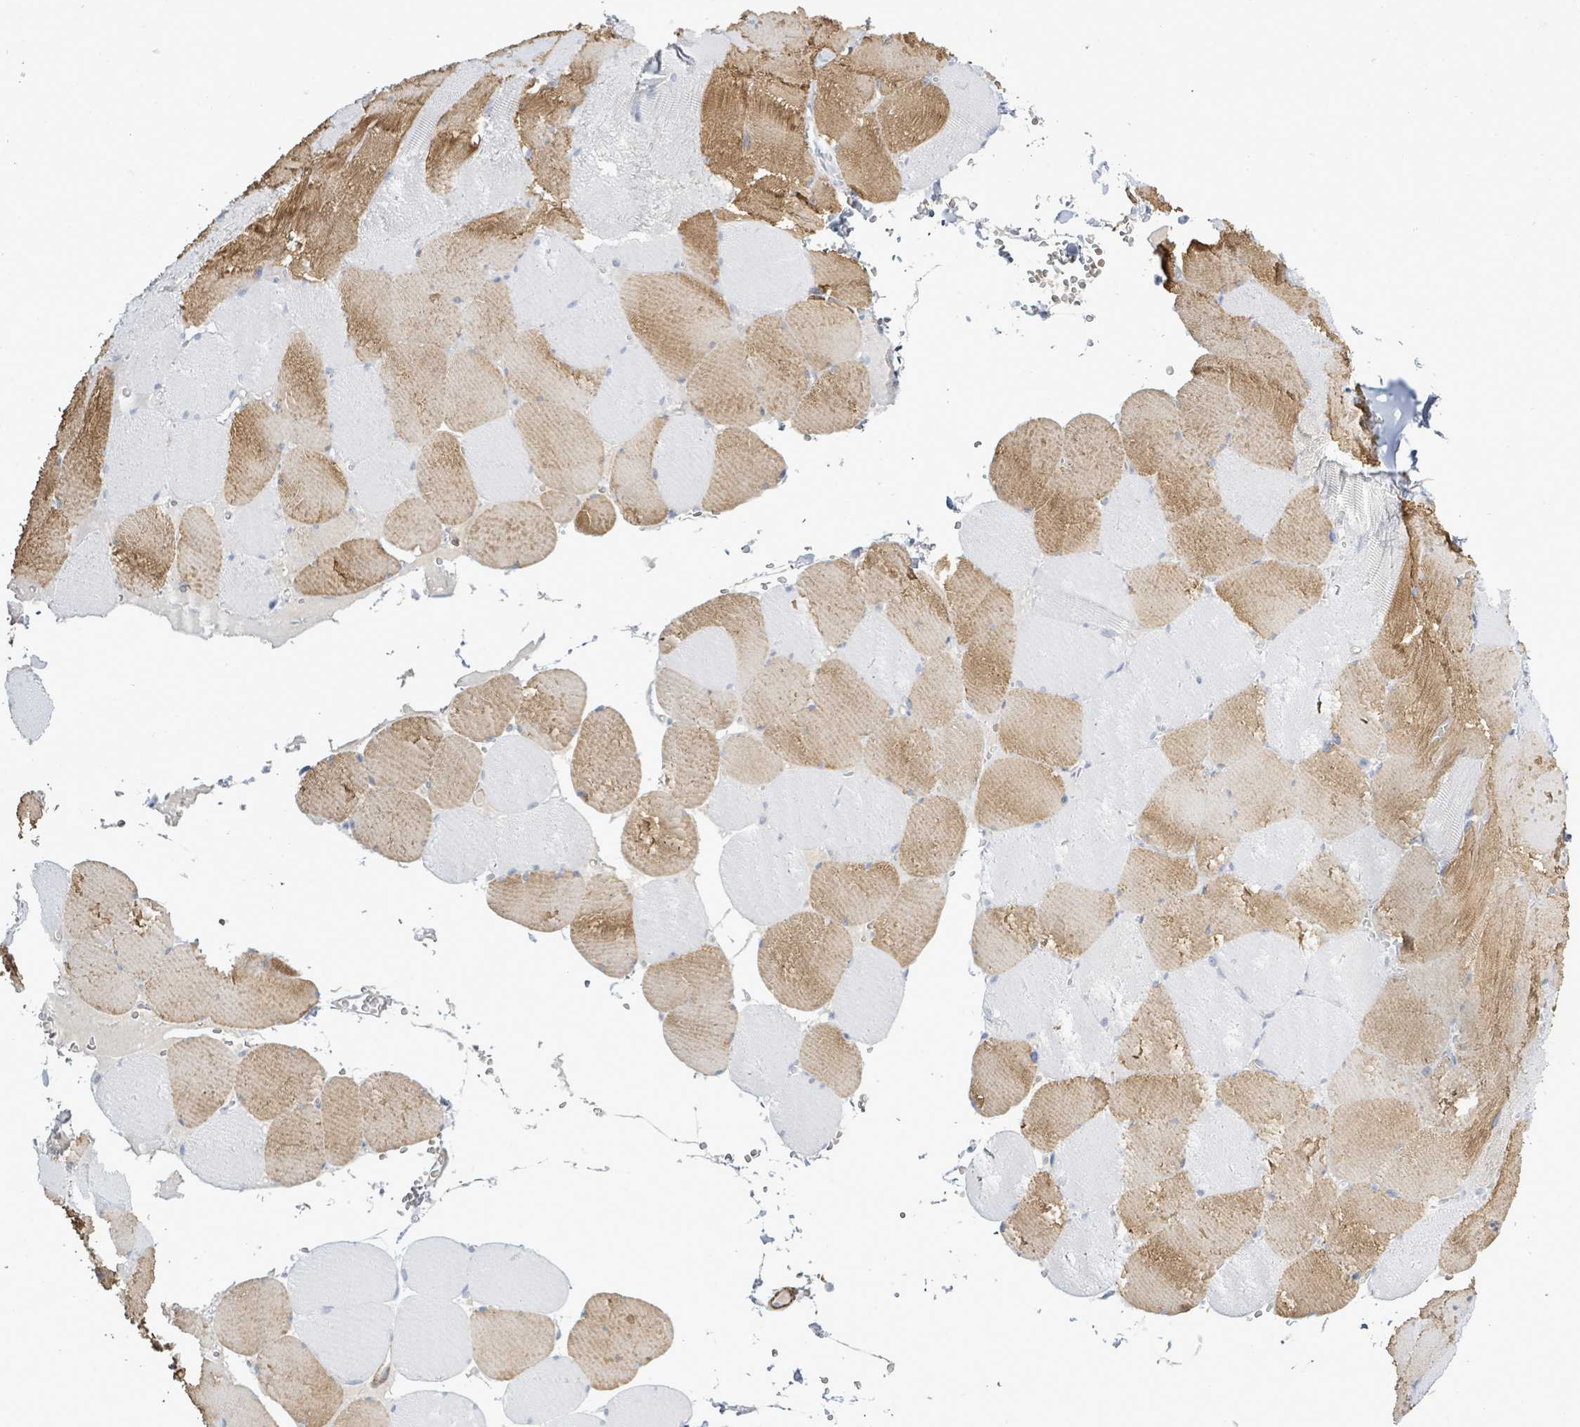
{"staining": {"intensity": "moderate", "quantity": "25%-75%", "location": "cytoplasmic/membranous"}, "tissue": "skeletal muscle", "cell_type": "Myocytes", "image_type": "normal", "snomed": [{"axis": "morphology", "description": "Normal tissue, NOS"}, {"axis": "topography", "description": "Skeletal muscle"}, {"axis": "topography", "description": "Head-Neck"}], "caption": "Moderate cytoplasmic/membranous expression for a protein is identified in about 25%-75% of myocytes of normal skeletal muscle using immunohistochemistry.", "gene": "DMRTC1B", "patient": {"sex": "male", "age": 66}}